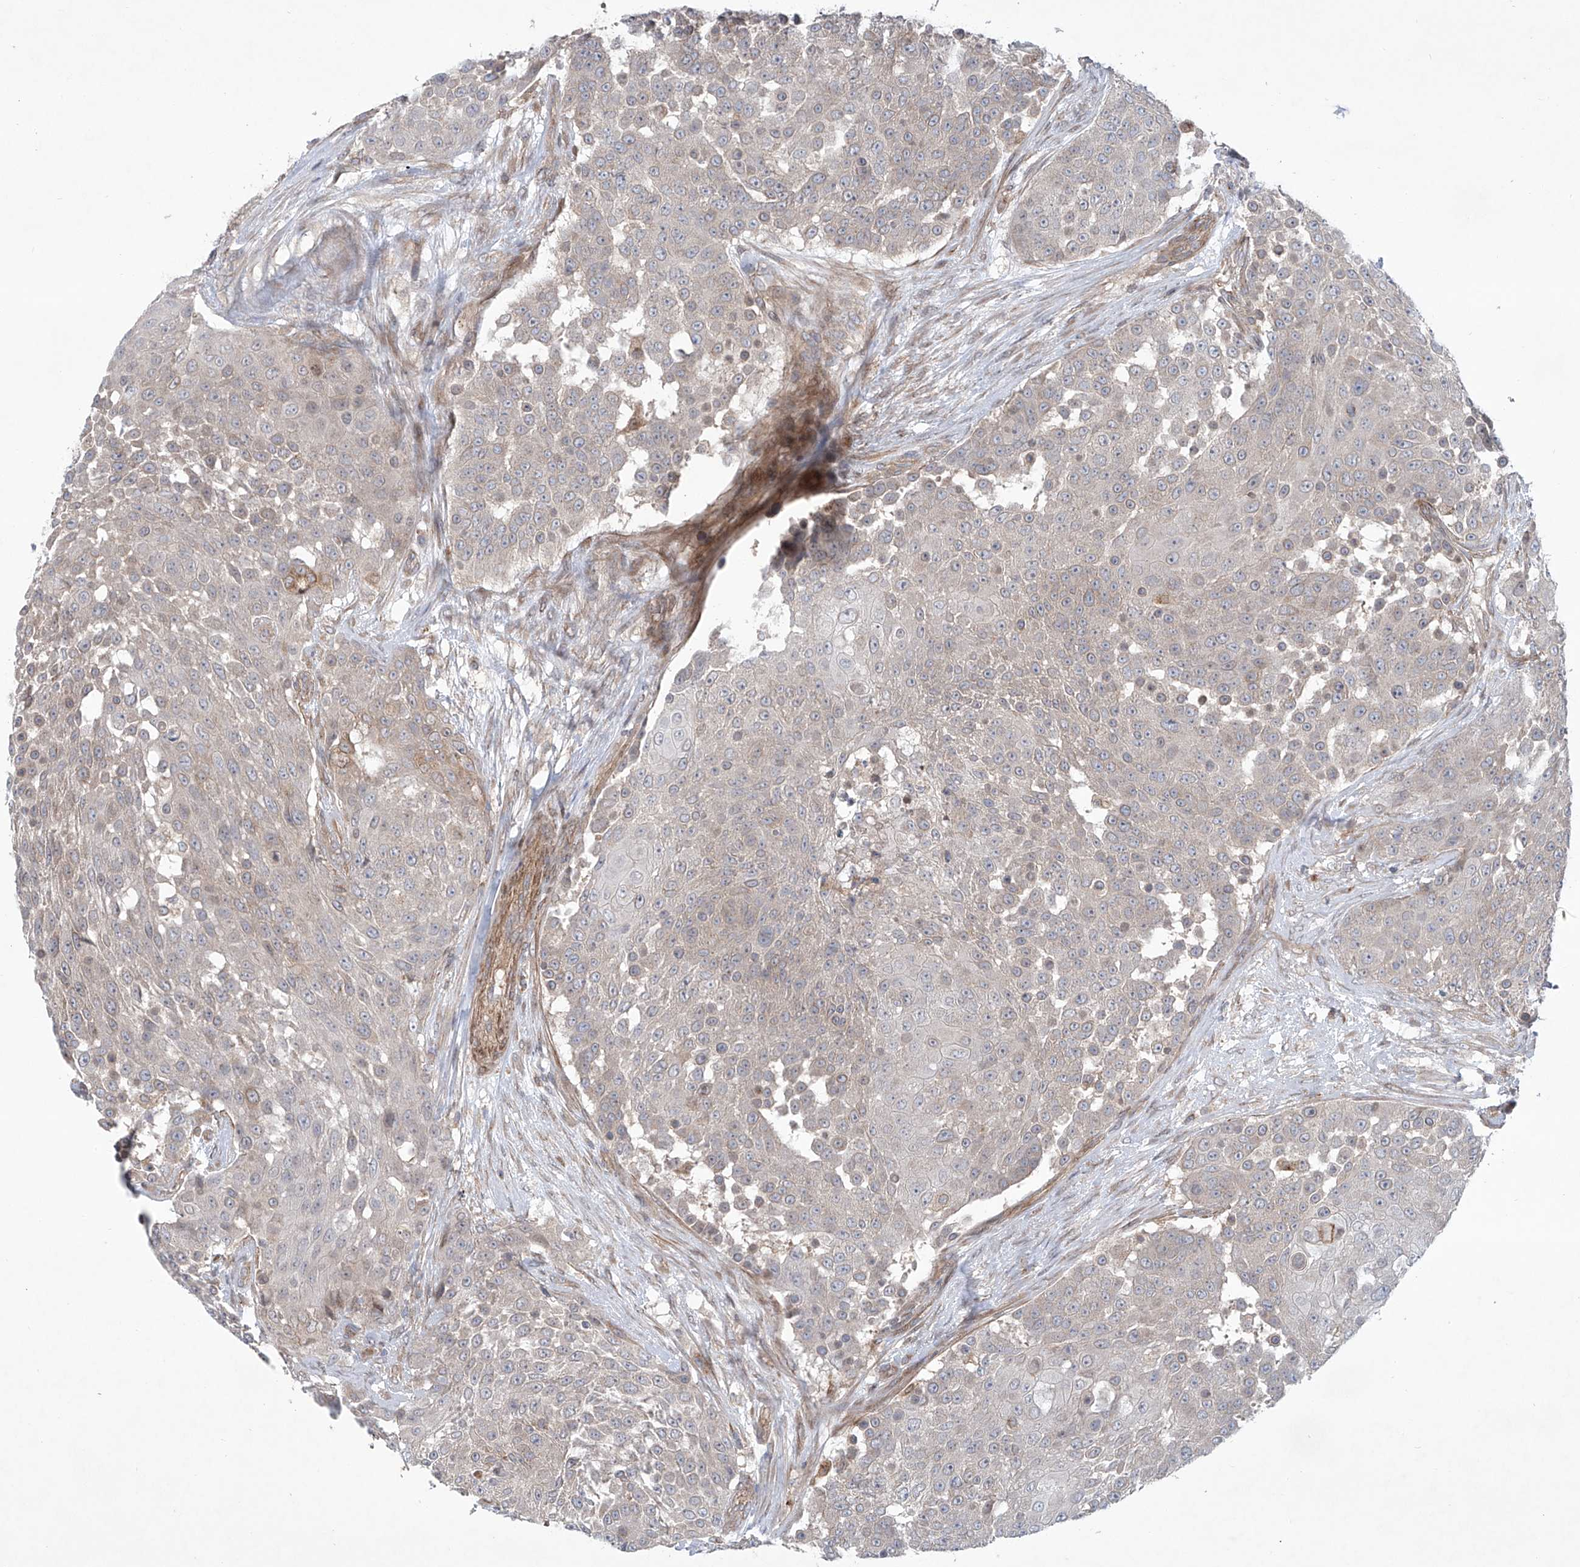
{"staining": {"intensity": "negative", "quantity": "none", "location": "none"}, "tissue": "urothelial cancer", "cell_type": "Tumor cells", "image_type": "cancer", "snomed": [{"axis": "morphology", "description": "Urothelial carcinoma, High grade"}, {"axis": "topography", "description": "Urinary bladder"}], "caption": "This is an immunohistochemistry histopathology image of human urothelial carcinoma (high-grade). There is no expression in tumor cells.", "gene": "KLC4", "patient": {"sex": "female", "age": 63}}